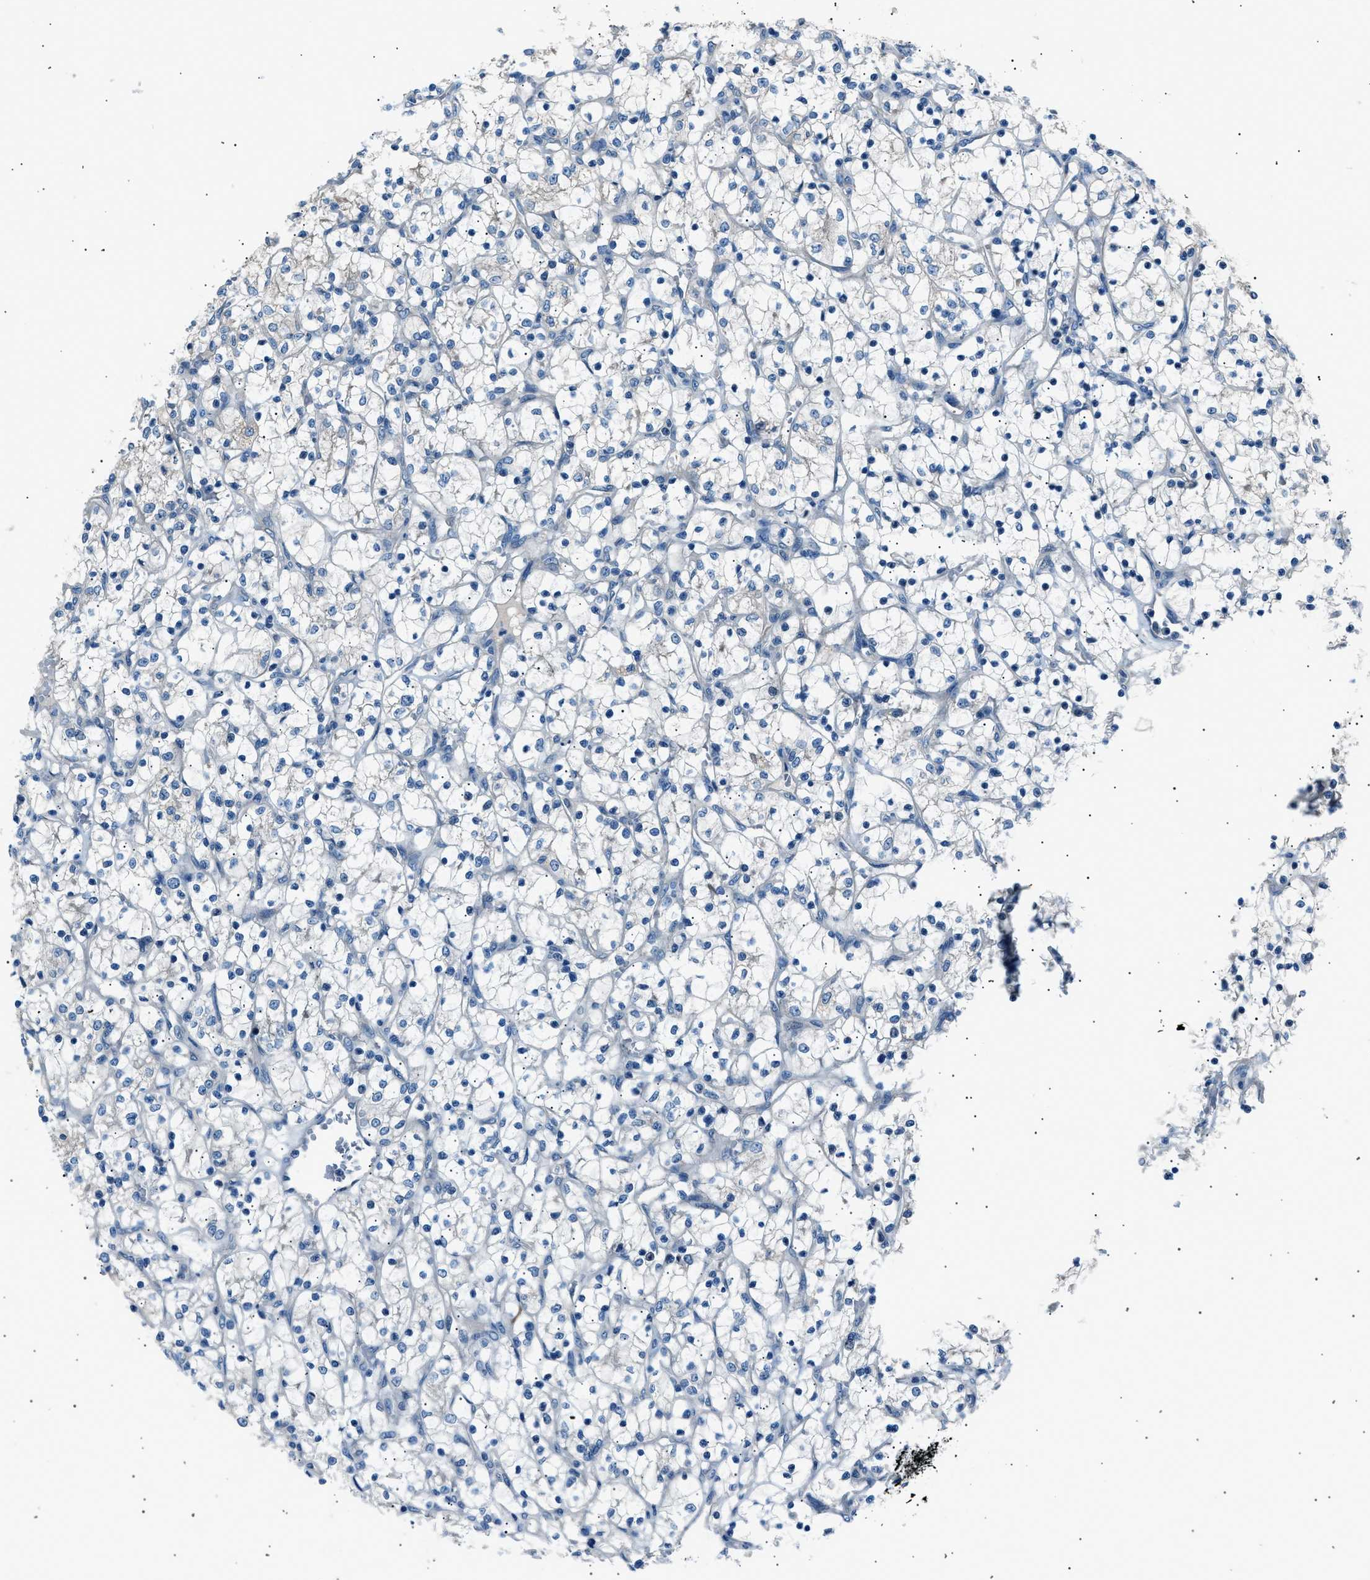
{"staining": {"intensity": "negative", "quantity": "none", "location": "none"}, "tissue": "renal cancer", "cell_type": "Tumor cells", "image_type": "cancer", "snomed": [{"axis": "morphology", "description": "Adenocarcinoma, NOS"}, {"axis": "topography", "description": "Kidney"}], "caption": "The immunohistochemistry histopathology image has no significant staining in tumor cells of renal cancer tissue. (DAB immunohistochemistry with hematoxylin counter stain).", "gene": "LRRC37B", "patient": {"sex": "female", "age": 69}}